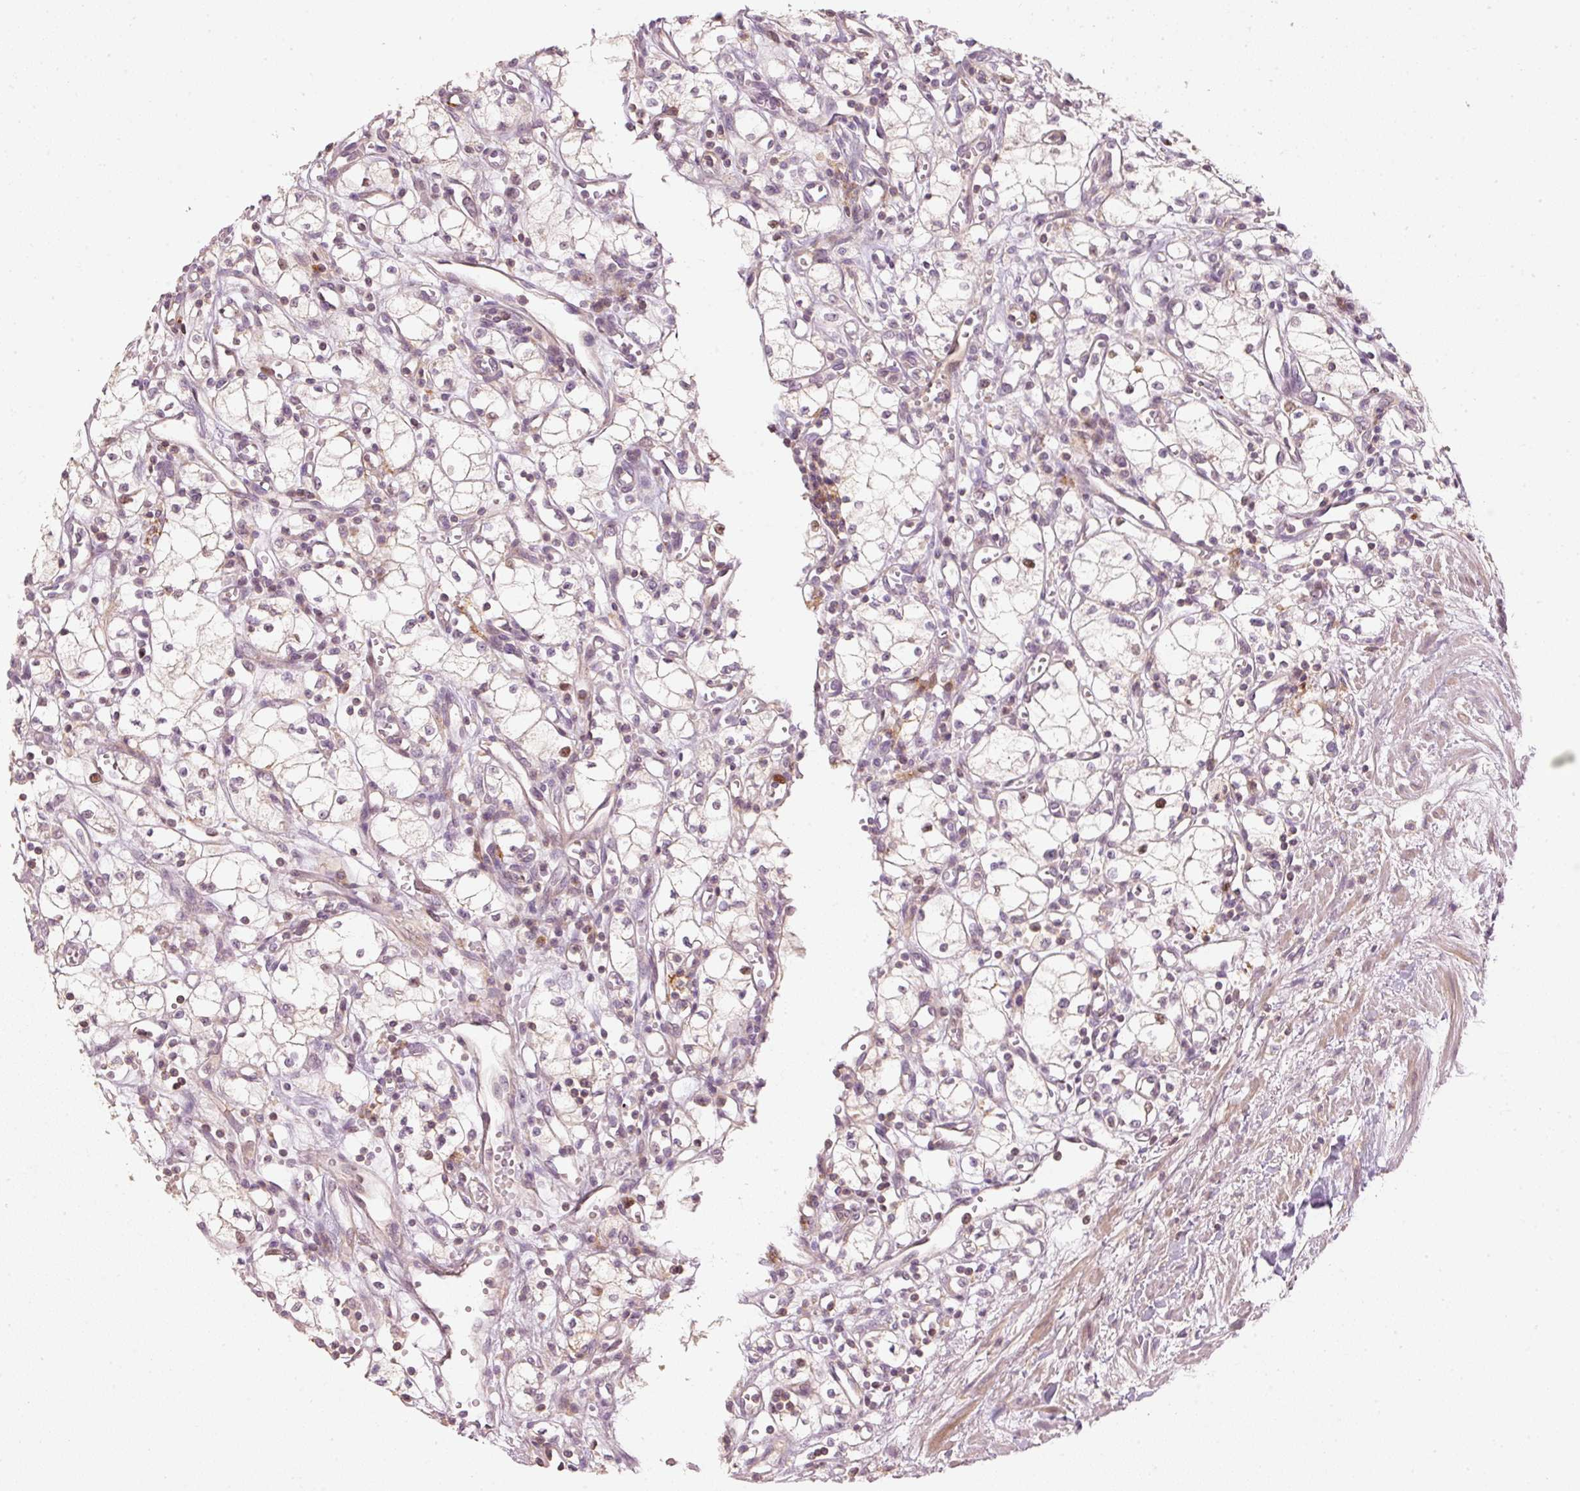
{"staining": {"intensity": "negative", "quantity": "none", "location": "none"}, "tissue": "renal cancer", "cell_type": "Tumor cells", "image_type": "cancer", "snomed": [{"axis": "morphology", "description": "Adenocarcinoma, NOS"}, {"axis": "topography", "description": "Kidney"}], "caption": "A micrograph of human renal cancer (adenocarcinoma) is negative for staining in tumor cells. (DAB immunohistochemistry (IHC) with hematoxylin counter stain).", "gene": "TREX2", "patient": {"sex": "male", "age": 59}}